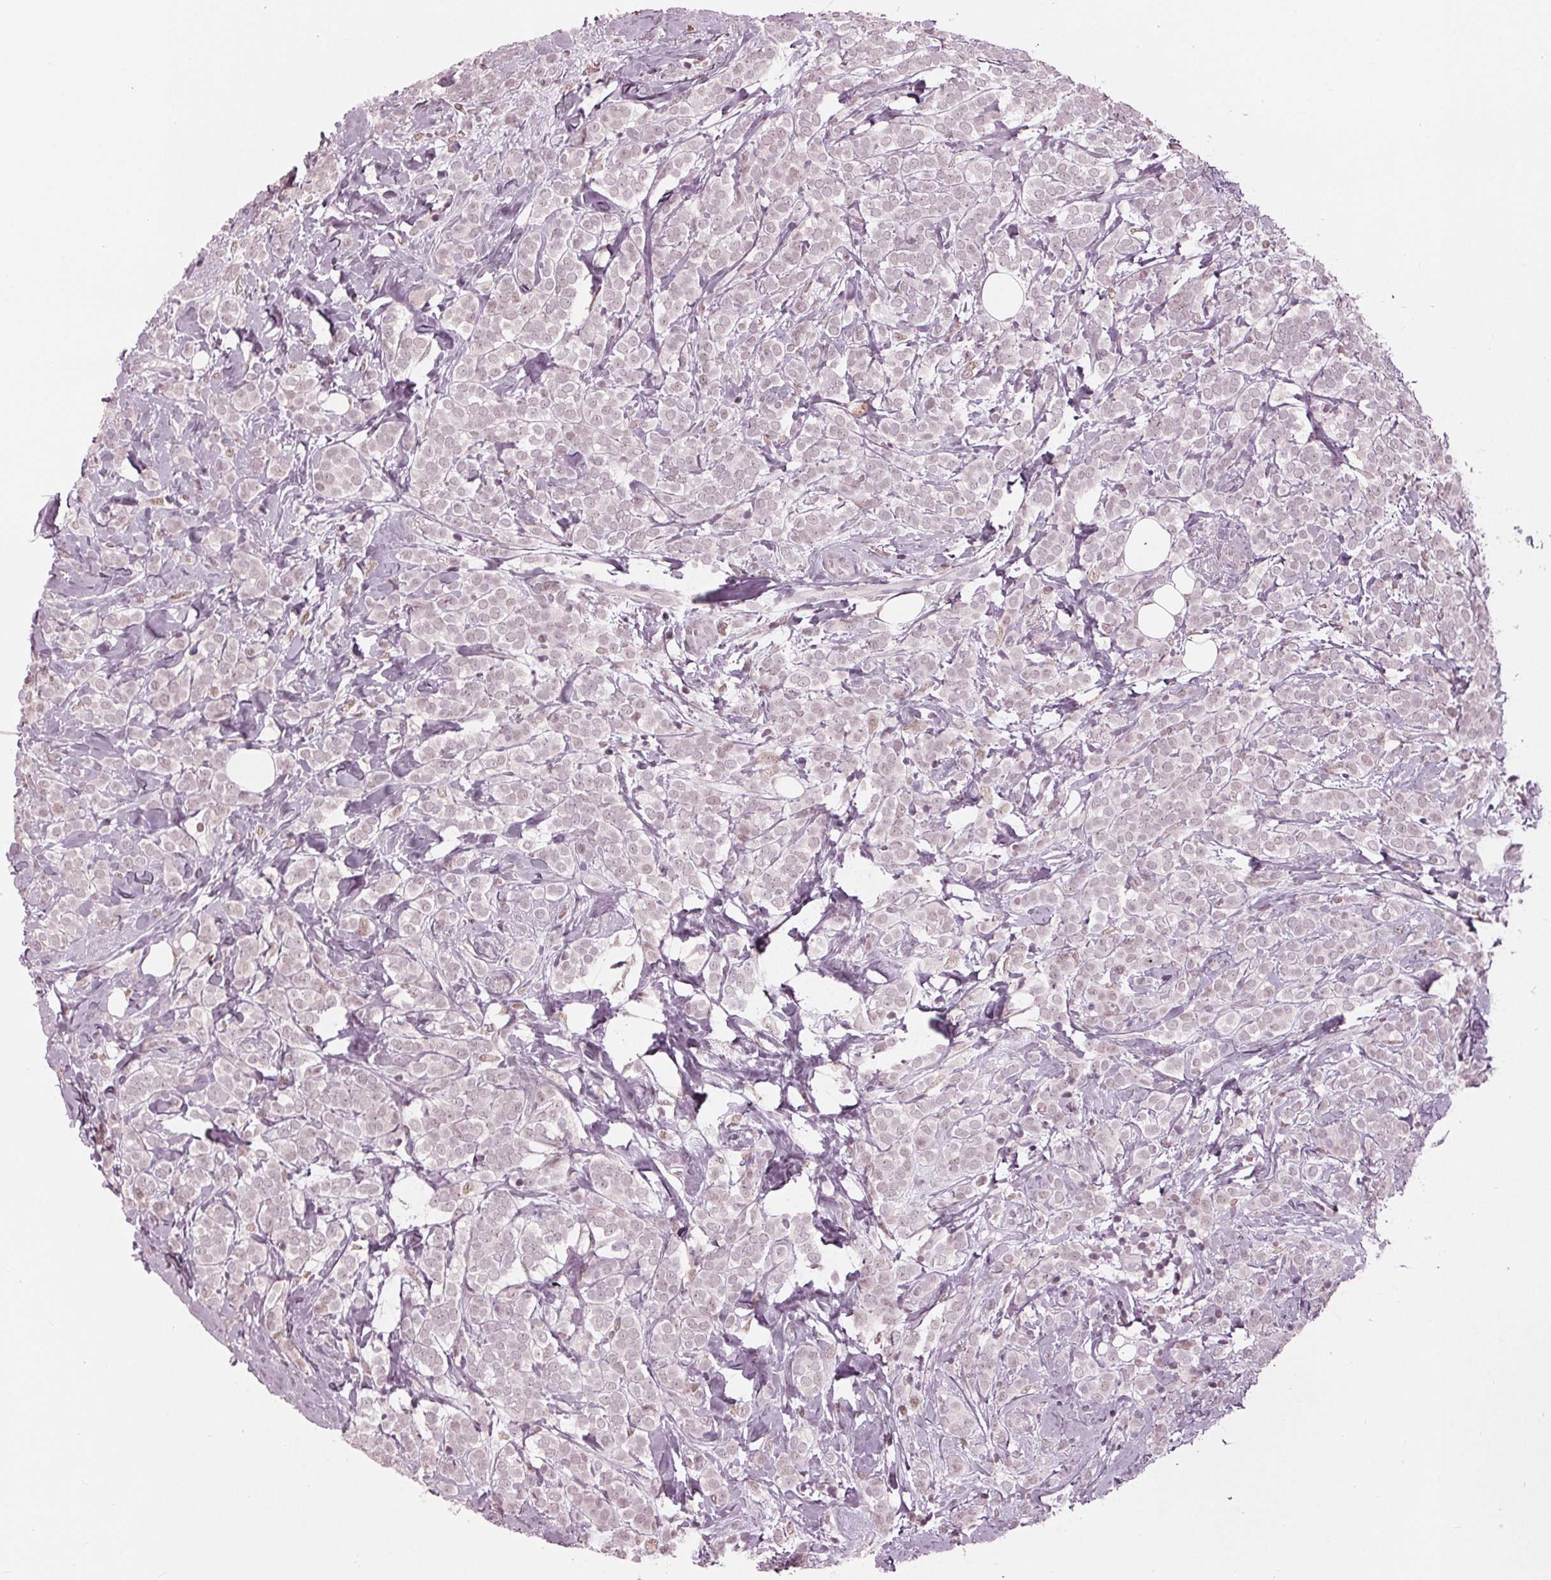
{"staining": {"intensity": "weak", "quantity": "<25%", "location": "nuclear"}, "tissue": "breast cancer", "cell_type": "Tumor cells", "image_type": "cancer", "snomed": [{"axis": "morphology", "description": "Lobular carcinoma"}, {"axis": "topography", "description": "Breast"}], "caption": "This is an immunohistochemistry (IHC) photomicrograph of human breast lobular carcinoma. There is no positivity in tumor cells.", "gene": "DNMT3L", "patient": {"sex": "female", "age": 49}}